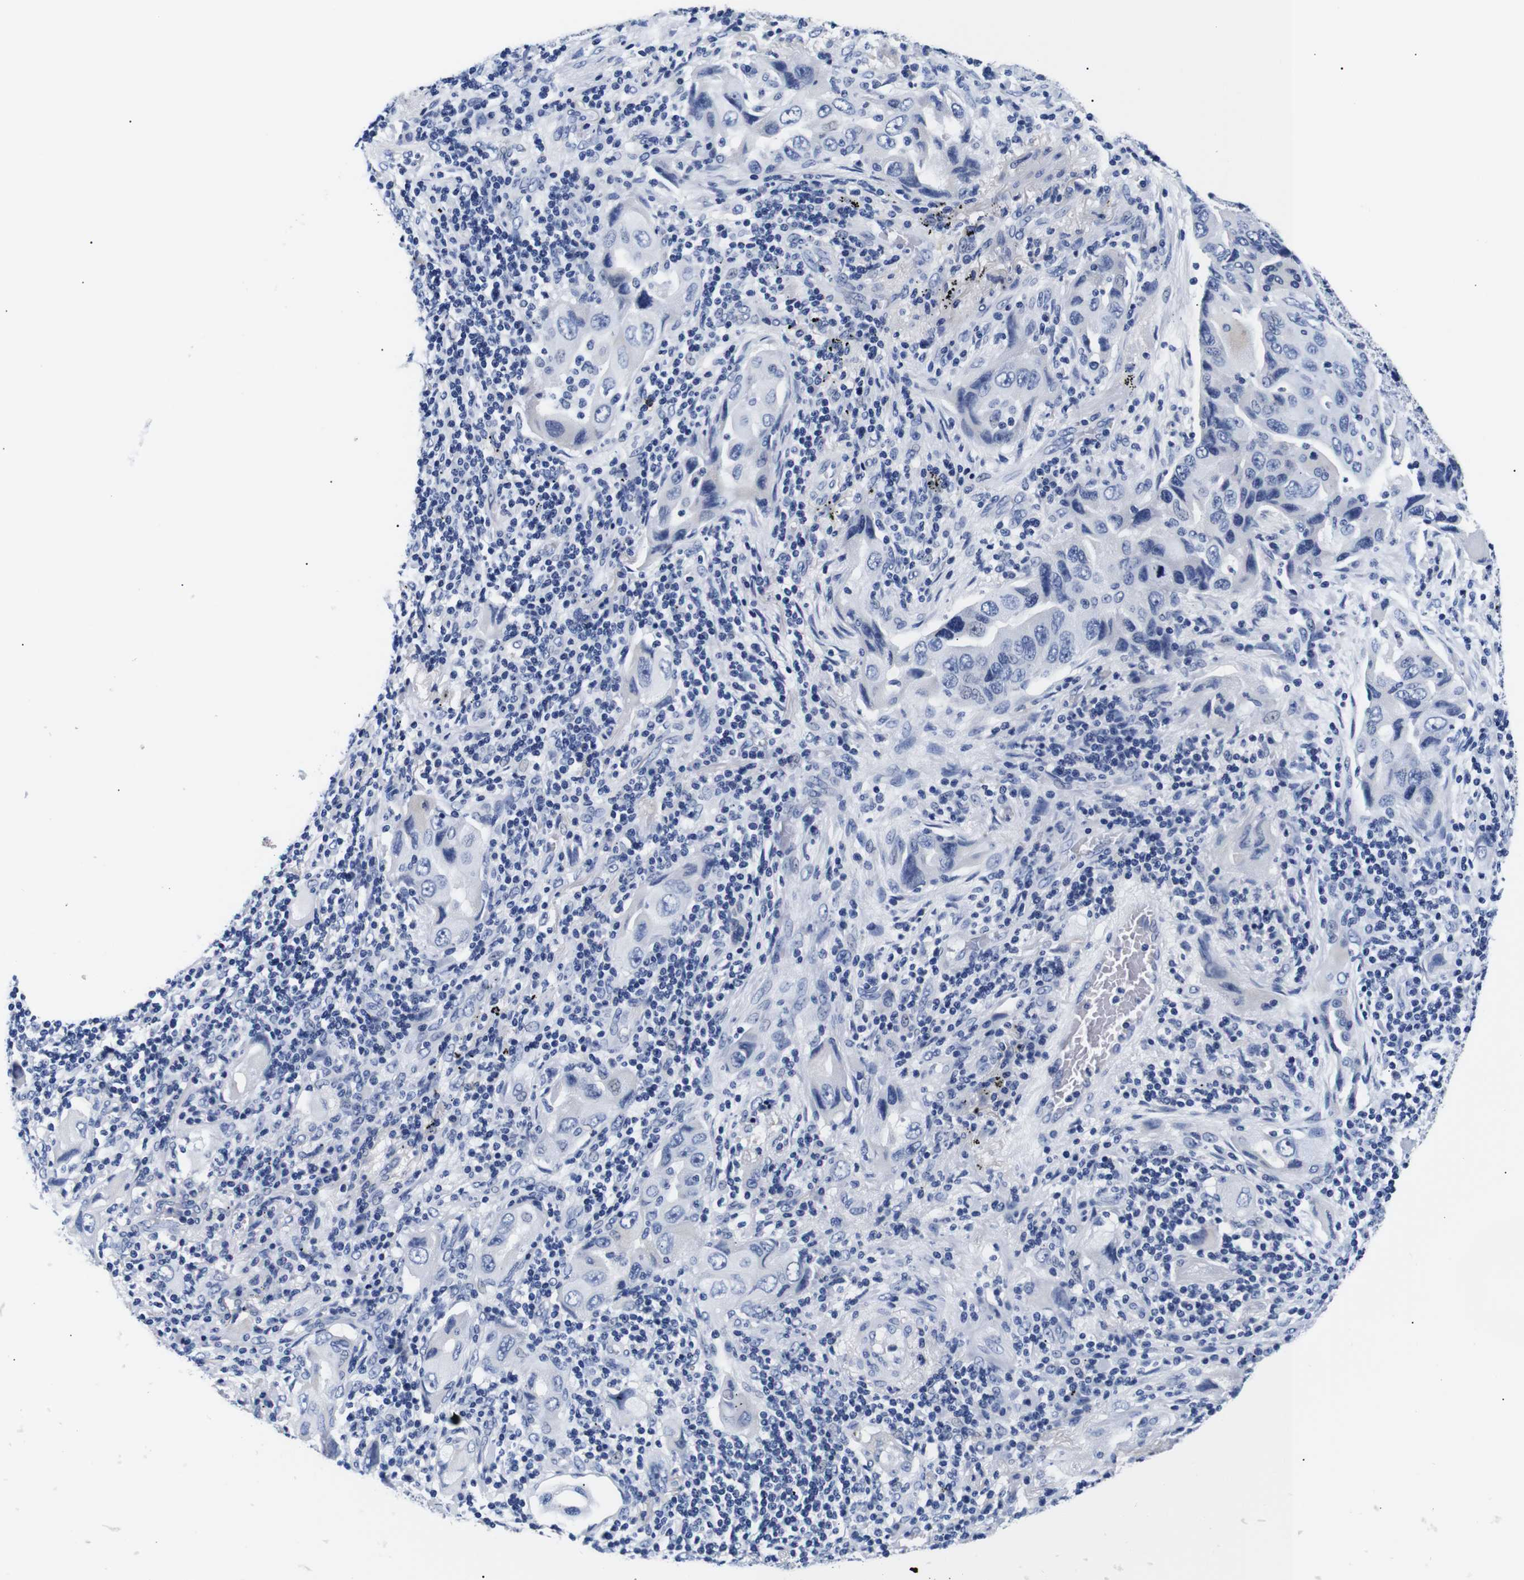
{"staining": {"intensity": "negative", "quantity": "none", "location": "none"}, "tissue": "lung cancer", "cell_type": "Tumor cells", "image_type": "cancer", "snomed": [{"axis": "morphology", "description": "Adenocarcinoma, NOS"}, {"axis": "topography", "description": "Lung"}], "caption": "A histopathology image of lung cancer stained for a protein exhibits no brown staining in tumor cells.", "gene": "GAP43", "patient": {"sex": "female", "age": 65}}